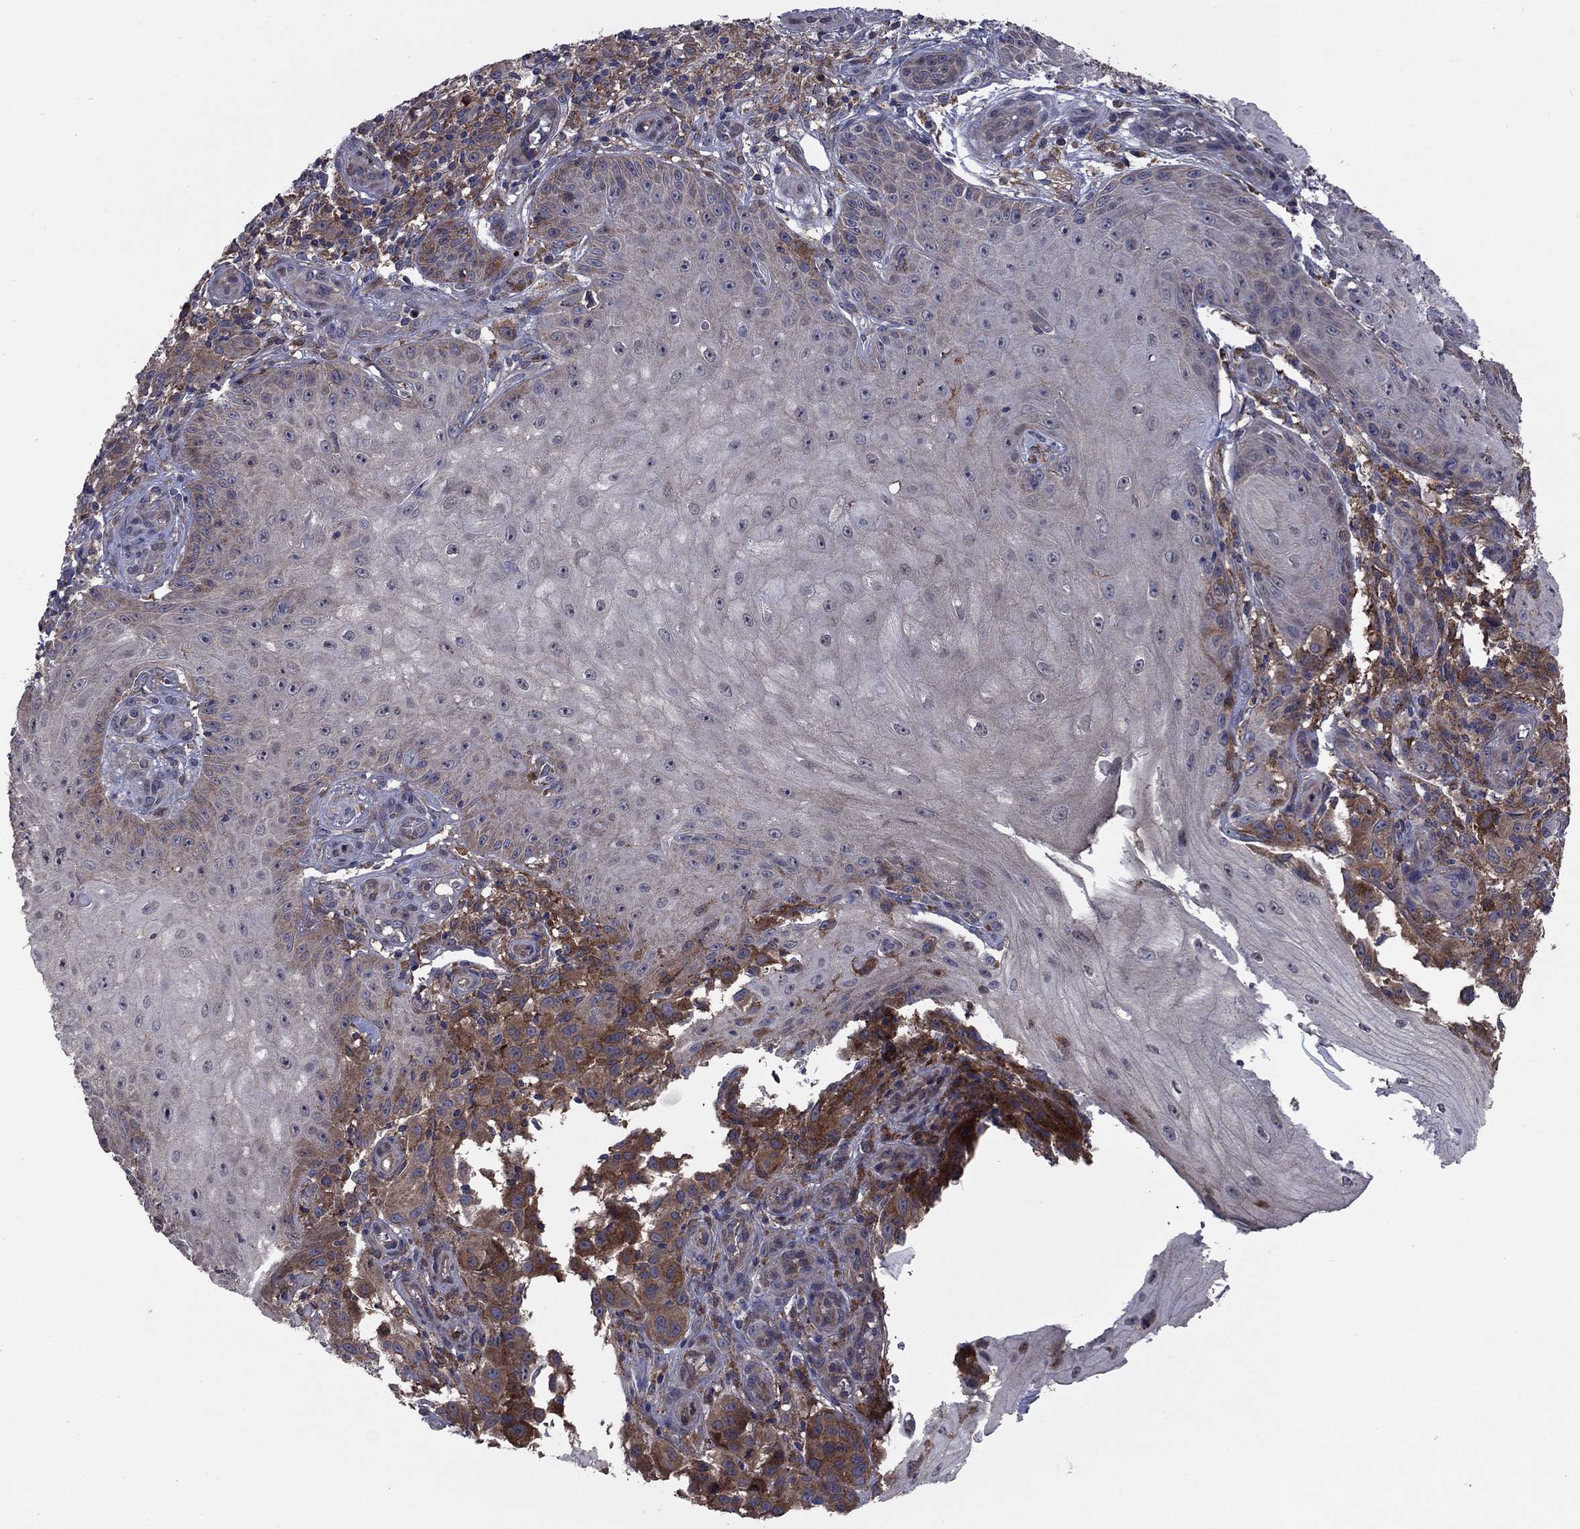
{"staining": {"intensity": "strong", "quantity": "<25%", "location": "cytoplasmic/membranous"}, "tissue": "melanoma", "cell_type": "Tumor cells", "image_type": "cancer", "snomed": [{"axis": "morphology", "description": "Malignant melanoma, NOS"}, {"axis": "topography", "description": "Skin"}], "caption": "A high-resolution image shows immunohistochemistry staining of malignant melanoma, which reveals strong cytoplasmic/membranous staining in about <25% of tumor cells.", "gene": "MEA1", "patient": {"sex": "female", "age": 53}}